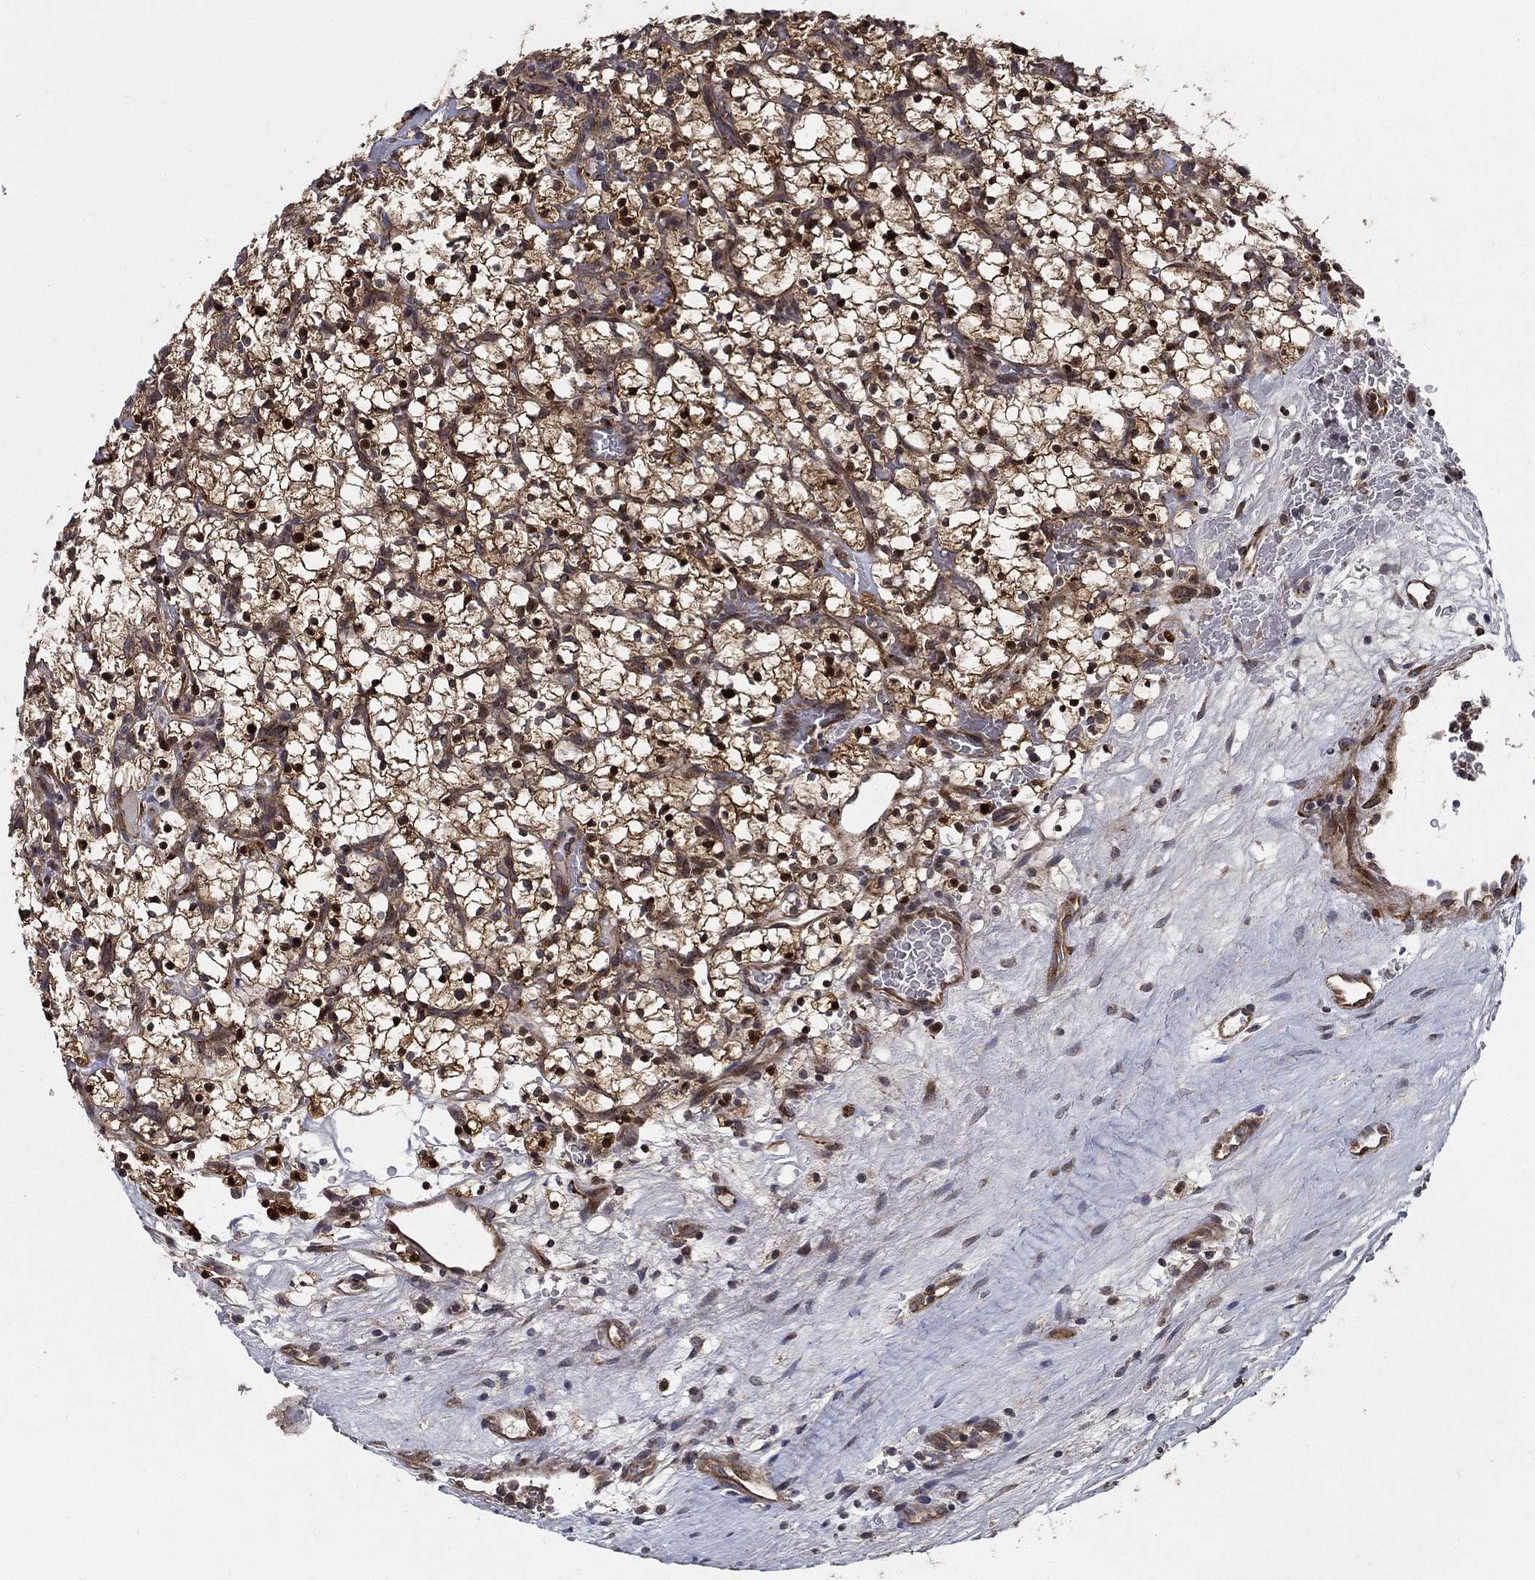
{"staining": {"intensity": "strong", "quantity": ">75%", "location": "cytoplasmic/membranous,nuclear"}, "tissue": "renal cancer", "cell_type": "Tumor cells", "image_type": "cancer", "snomed": [{"axis": "morphology", "description": "Adenocarcinoma, NOS"}, {"axis": "topography", "description": "Kidney"}], "caption": "This histopathology image exhibits renal adenocarcinoma stained with immunohistochemistry to label a protein in brown. The cytoplasmic/membranous and nuclear of tumor cells show strong positivity for the protein. Nuclei are counter-stained blue.", "gene": "ZNF594", "patient": {"sex": "female", "age": 64}}